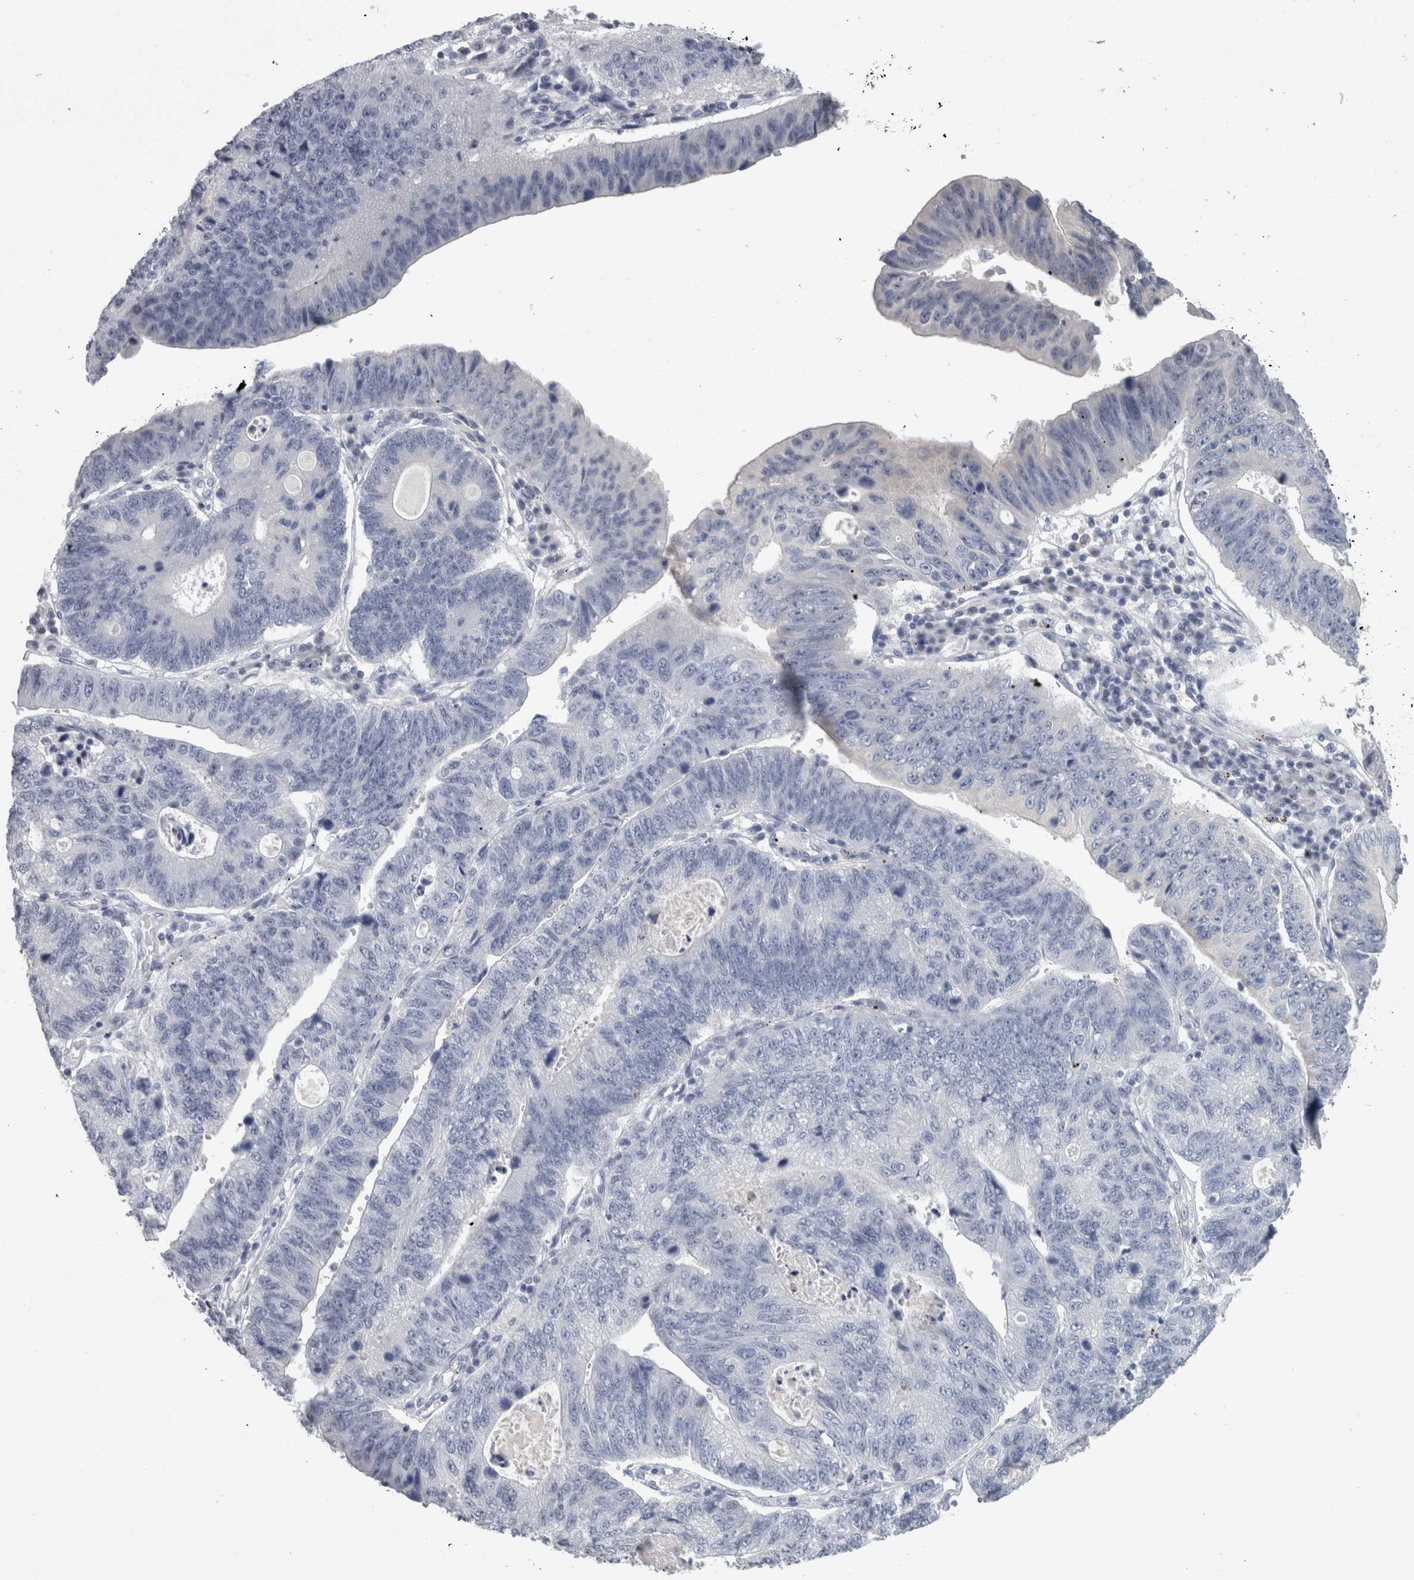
{"staining": {"intensity": "negative", "quantity": "none", "location": "none"}, "tissue": "stomach cancer", "cell_type": "Tumor cells", "image_type": "cancer", "snomed": [{"axis": "morphology", "description": "Adenocarcinoma, NOS"}, {"axis": "topography", "description": "Stomach"}], "caption": "A histopathology image of stomach cancer (adenocarcinoma) stained for a protein displays no brown staining in tumor cells.", "gene": "TCAP", "patient": {"sex": "male", "age": 59}}